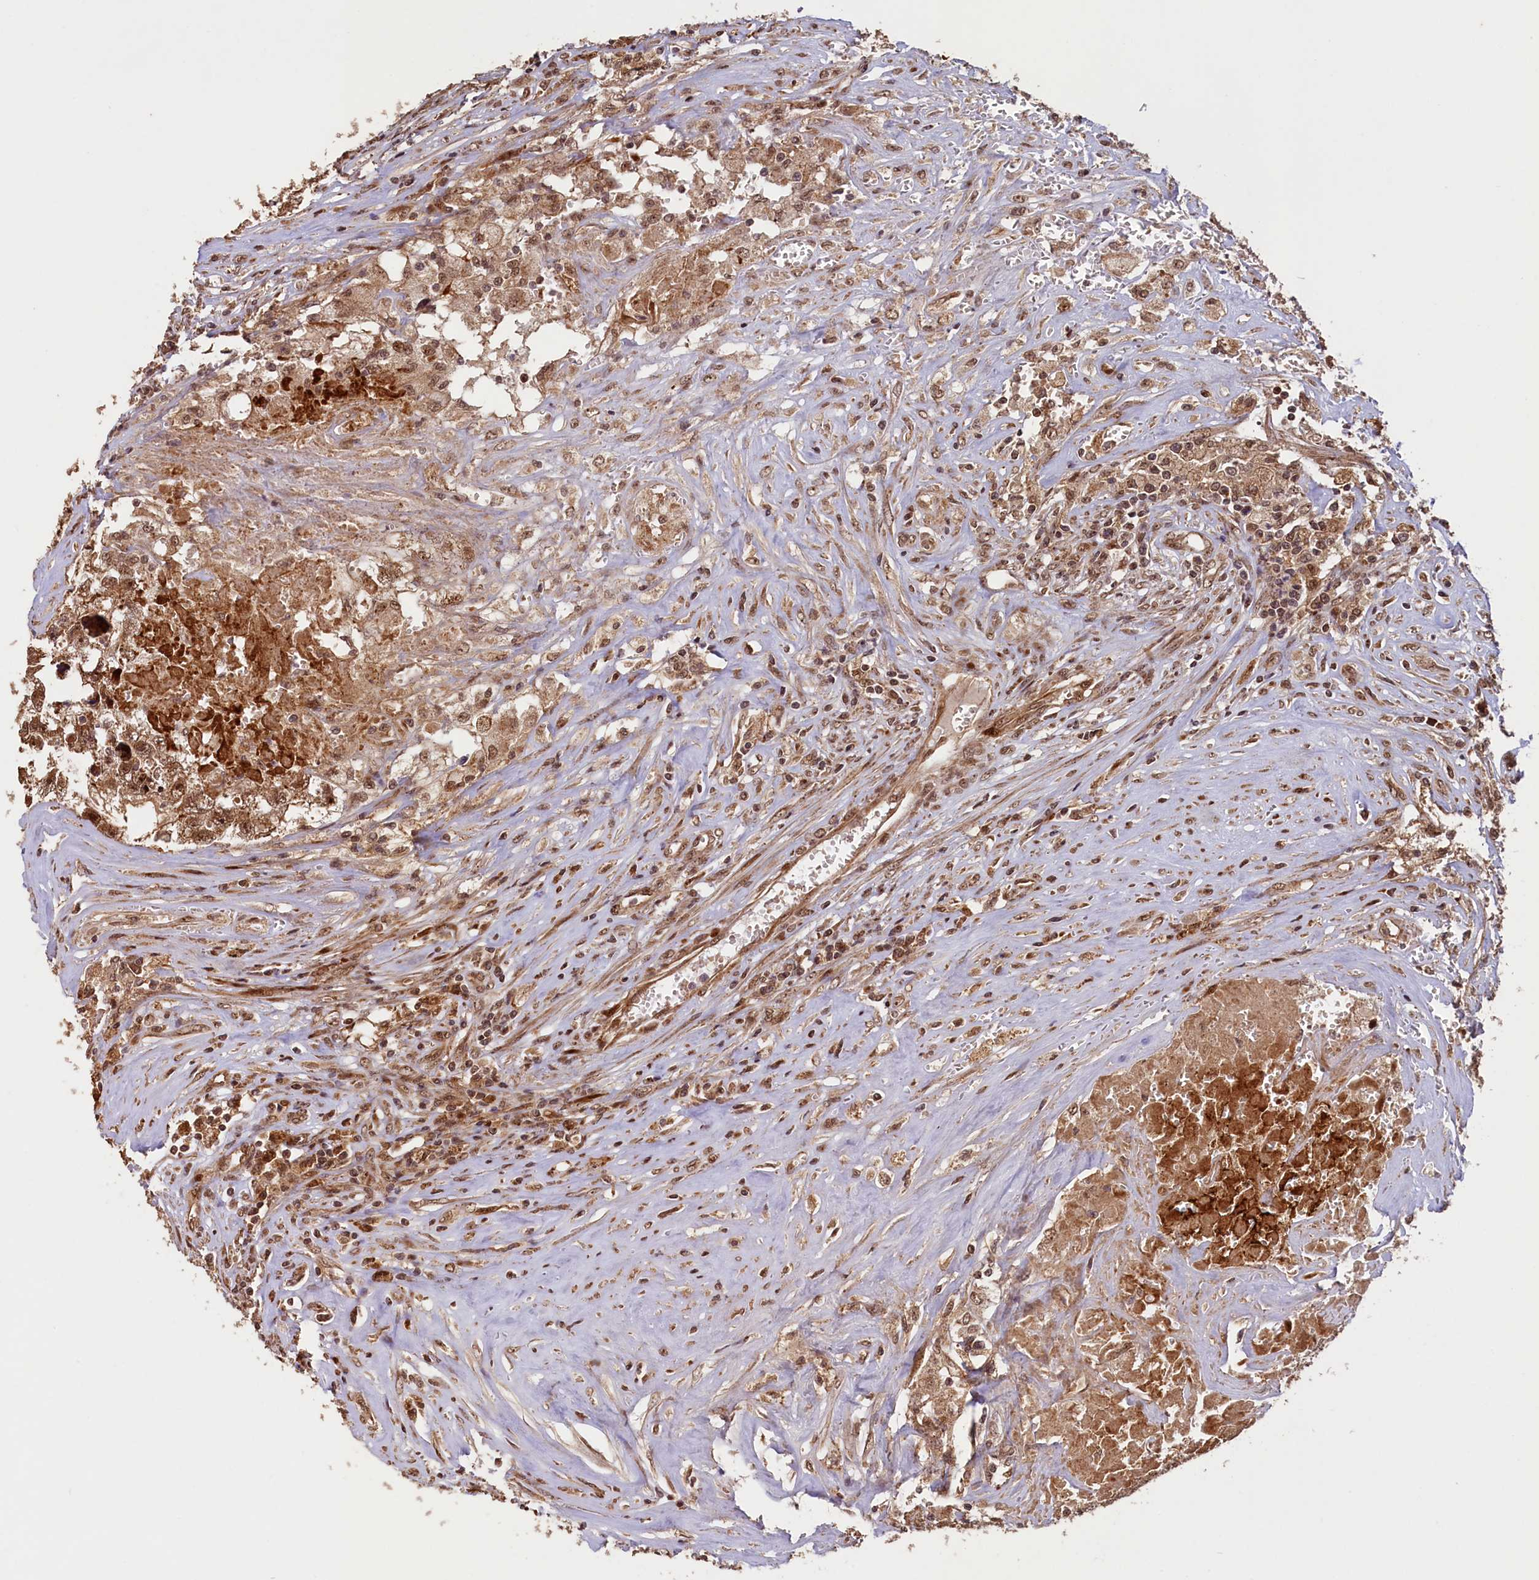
{"staining": {"intensity": "moderate", "quantity": ">75%", "location": "cytoplasmic/membranous,nuclear"}, "tissue": "testis cancer", "cell_type": "Tumor cells", "image_type": "cancer", "snomed": [{"axis": "morphology", "description": "Seminoma, NOS"}, {"axis": "morphology", "description": "Carcinoma, Embryonal, NOS"}, {"axis": "topography", "description": "Testis"}], "caption": "The histopathology image shows a brown stain indicating the presence of a protein in the cytoplasmic/membranous and nuclear of tumor cells in testis cancer (seminoma). The protein is stained brown, and the nuclei are stained in blue (DAB (3,3'-diaminobenzidine) IHC with brightfield microscopy, high magnification).", "gene": "SHPRH", "patient": {"sex": "male", "age": 43}}